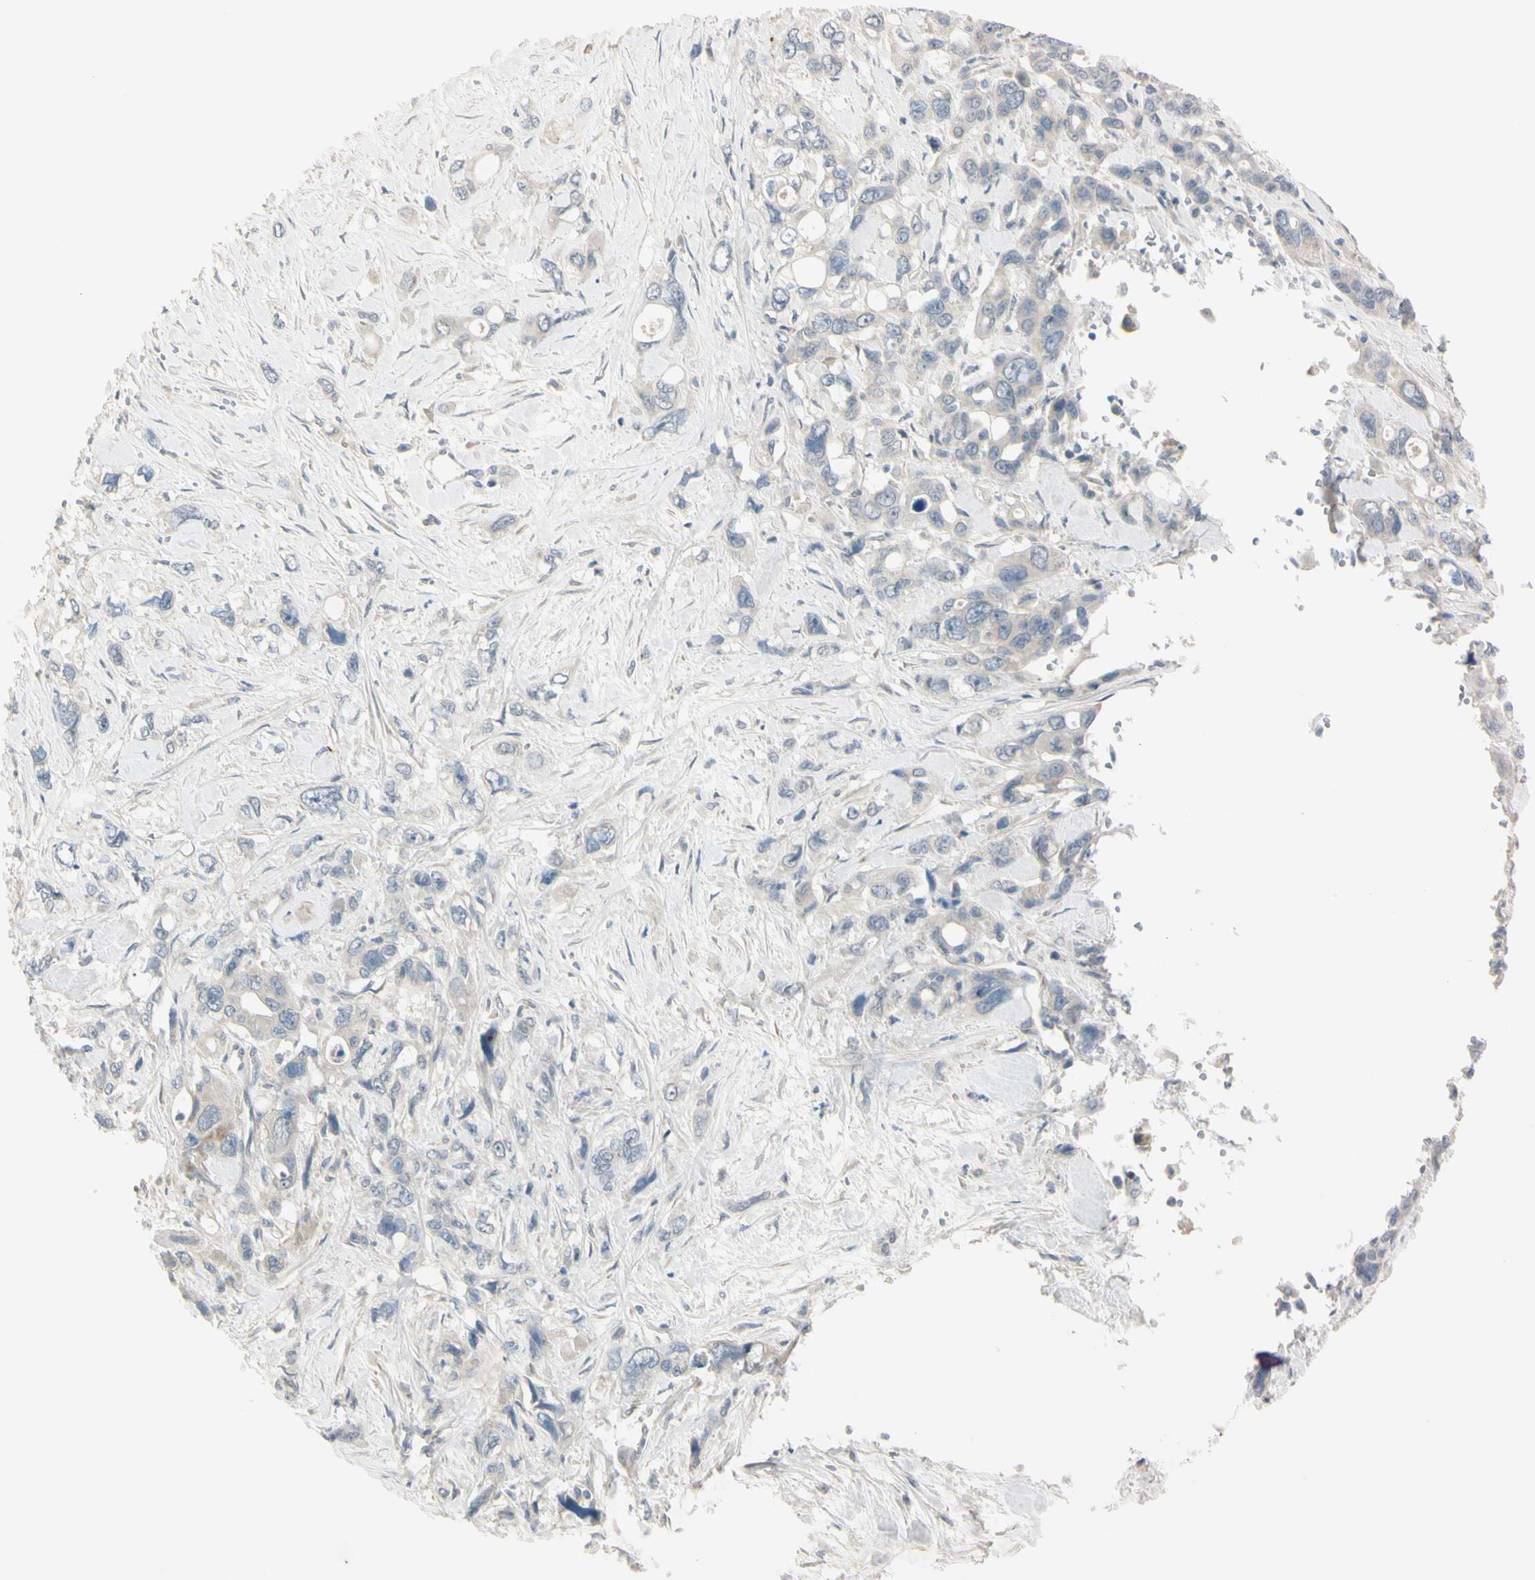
{"staining": {"intensity": "negative", "quantity": "none", "location": "none"}, "tissue": "pancreatic cancer", "cell_type": "Tumor cells", "image_type": "cancer", "snomed": [{"axis": "morphology", "description": "Adenocarcinoma, NOS"}, {"axis": "topography", "description": "Pancreas"}], "caption": "A micrograph of adenocarcinoma (pancreatic) stained for a protein demonstrates no brown staining in tumor cells.", "gene": "AATK", "patient": {"sex": "male", "age": 46}}